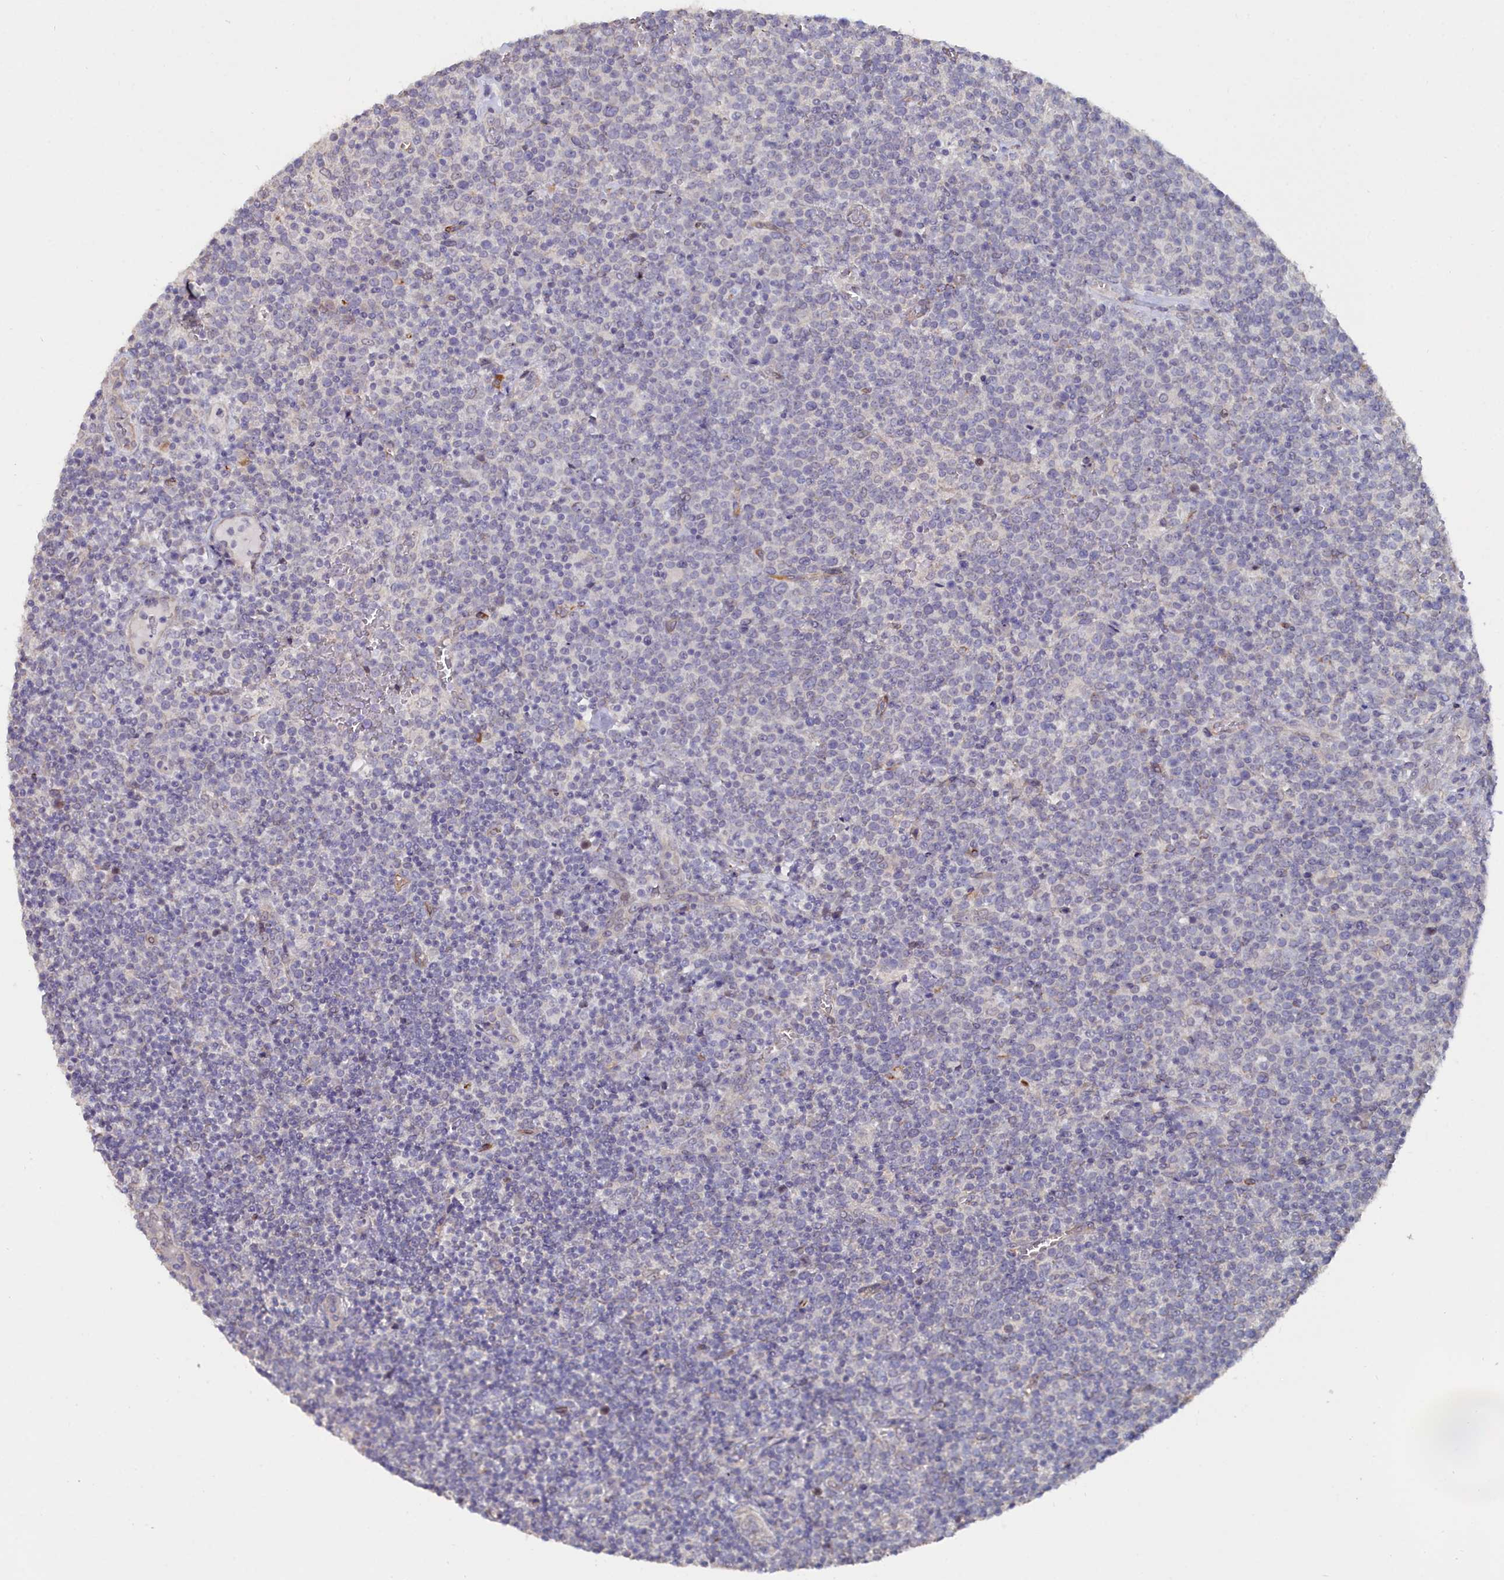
{"staining": {"intensity": "negative", "quantity": "none", "location": "none"}, "tissue": "lymphoma", "cell_type": "Tumor cells", "image_type": "cancer", "snomed": [{"axis": "morphology", "description": "Malignant lymphoma, non-Hodgkin's type, High grade"}, {"axis": "topography", "description": "Lymph node"}], "caption": "An immunohistochemistry (IHC) micrograph of lymphoma is shown. There is no staining in tumor cells of lymphoma. (Brightfield microscopy of DAB immunohistochemistry at high magnification).", "gene": "C4orf19", "patient": {"sex": "male", "age": 61}}